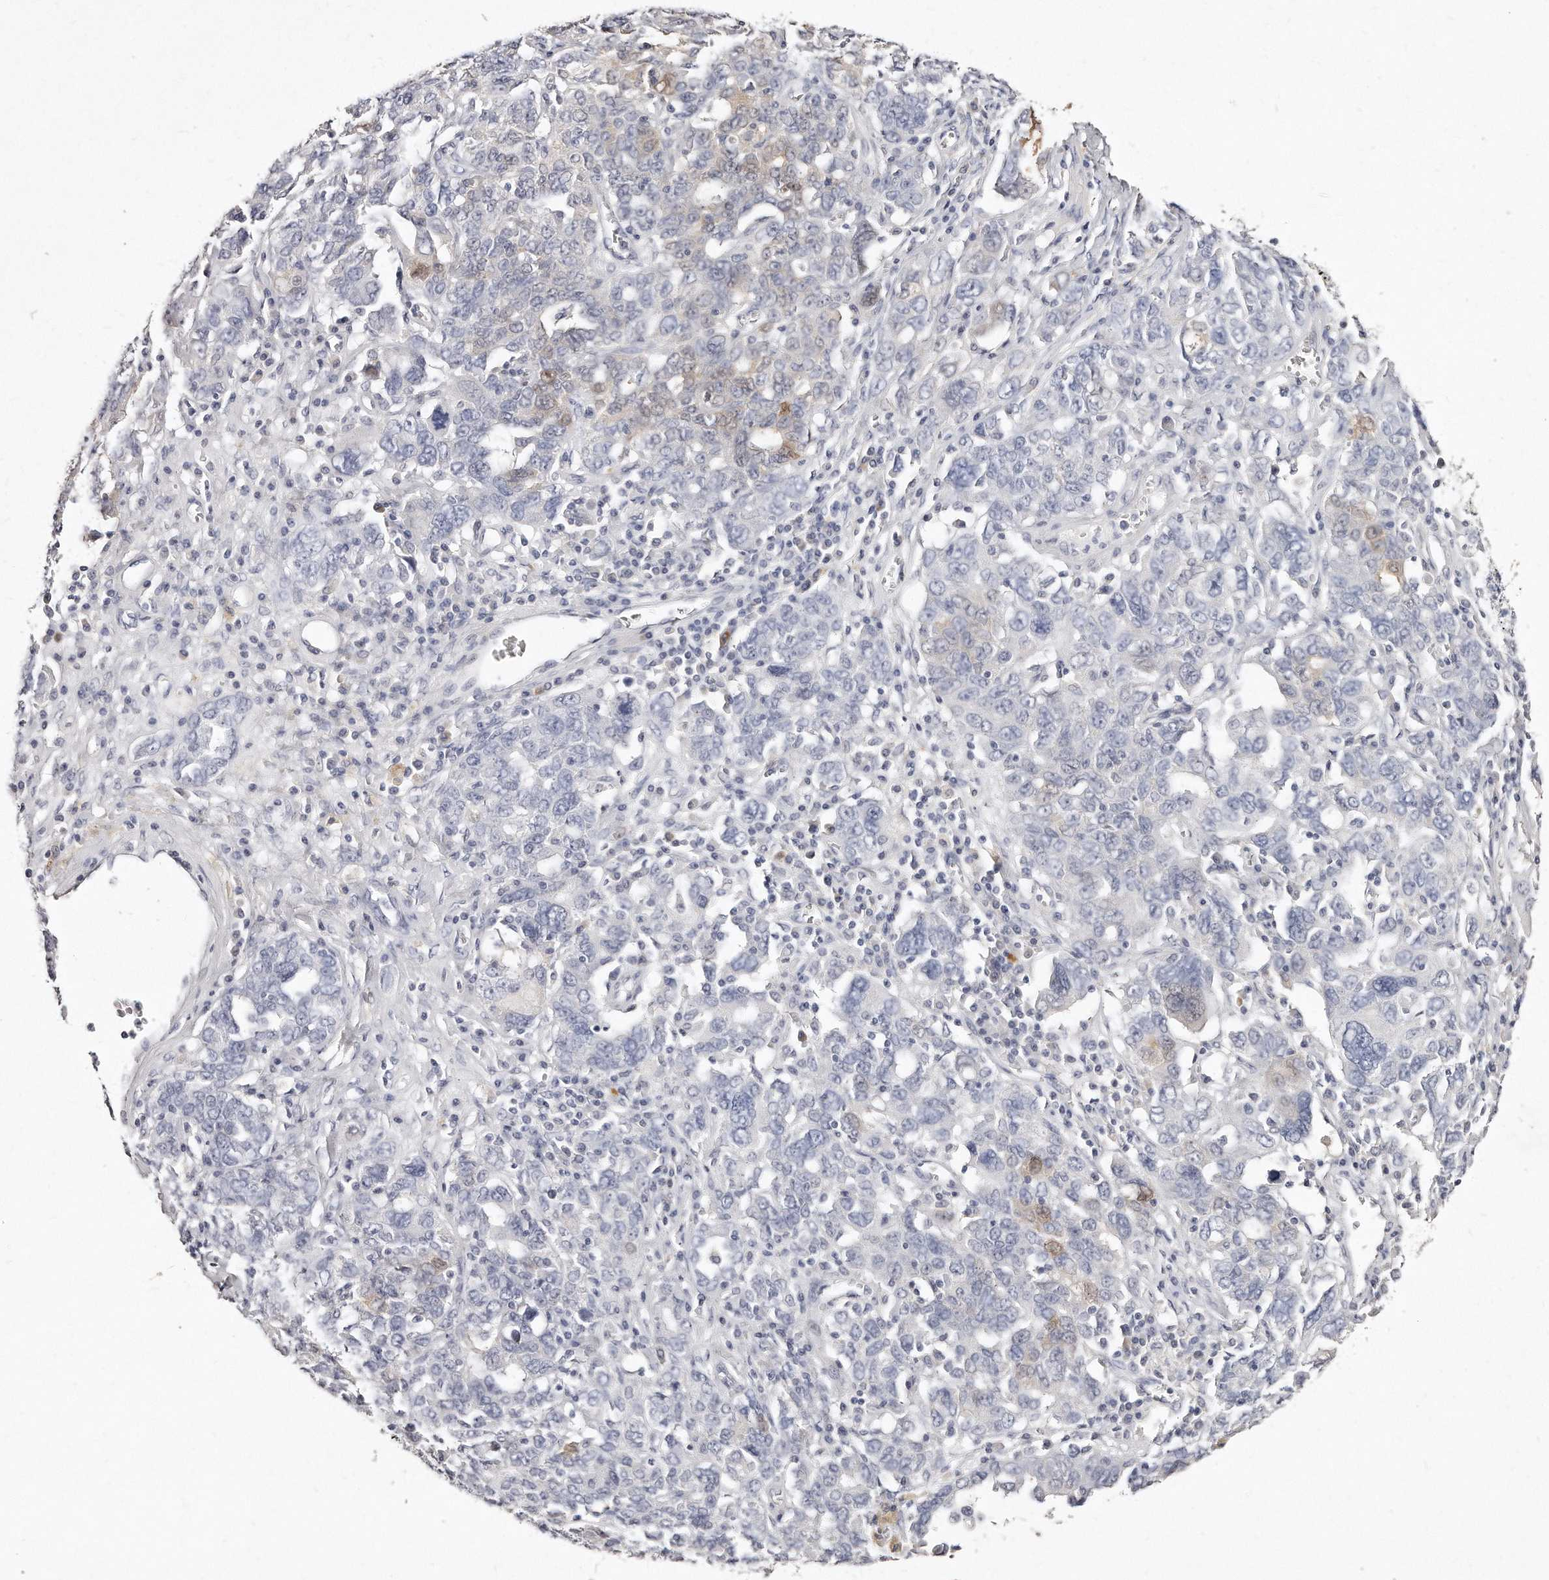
{"staining": {"intensity": "negative", "quantity": "none", "location": "none"}, "tissue": "ovarian cancer", "cell_type": "Tumor cells", "image_type": "cancer", "snomed": [{"axis": "morphology", "description": "Carcinoma, endometroid"}, {"axis": "topography", "description": "Ovary"}], "caption": "This image is of endometroid carcinoma (ovarian) stained with IHC to label a protein in brown with the nuclei are counter-stained blue. There is no positivity in tumor cells. Brightfield microscopy of immunohistochemistry stained with DAB (3,3'-diaminobenzidine) (brown) and hematoxylin (blue), captured at high magnification.", "gene": "GDA", "patient": {"sex": "female", "age": 62}}